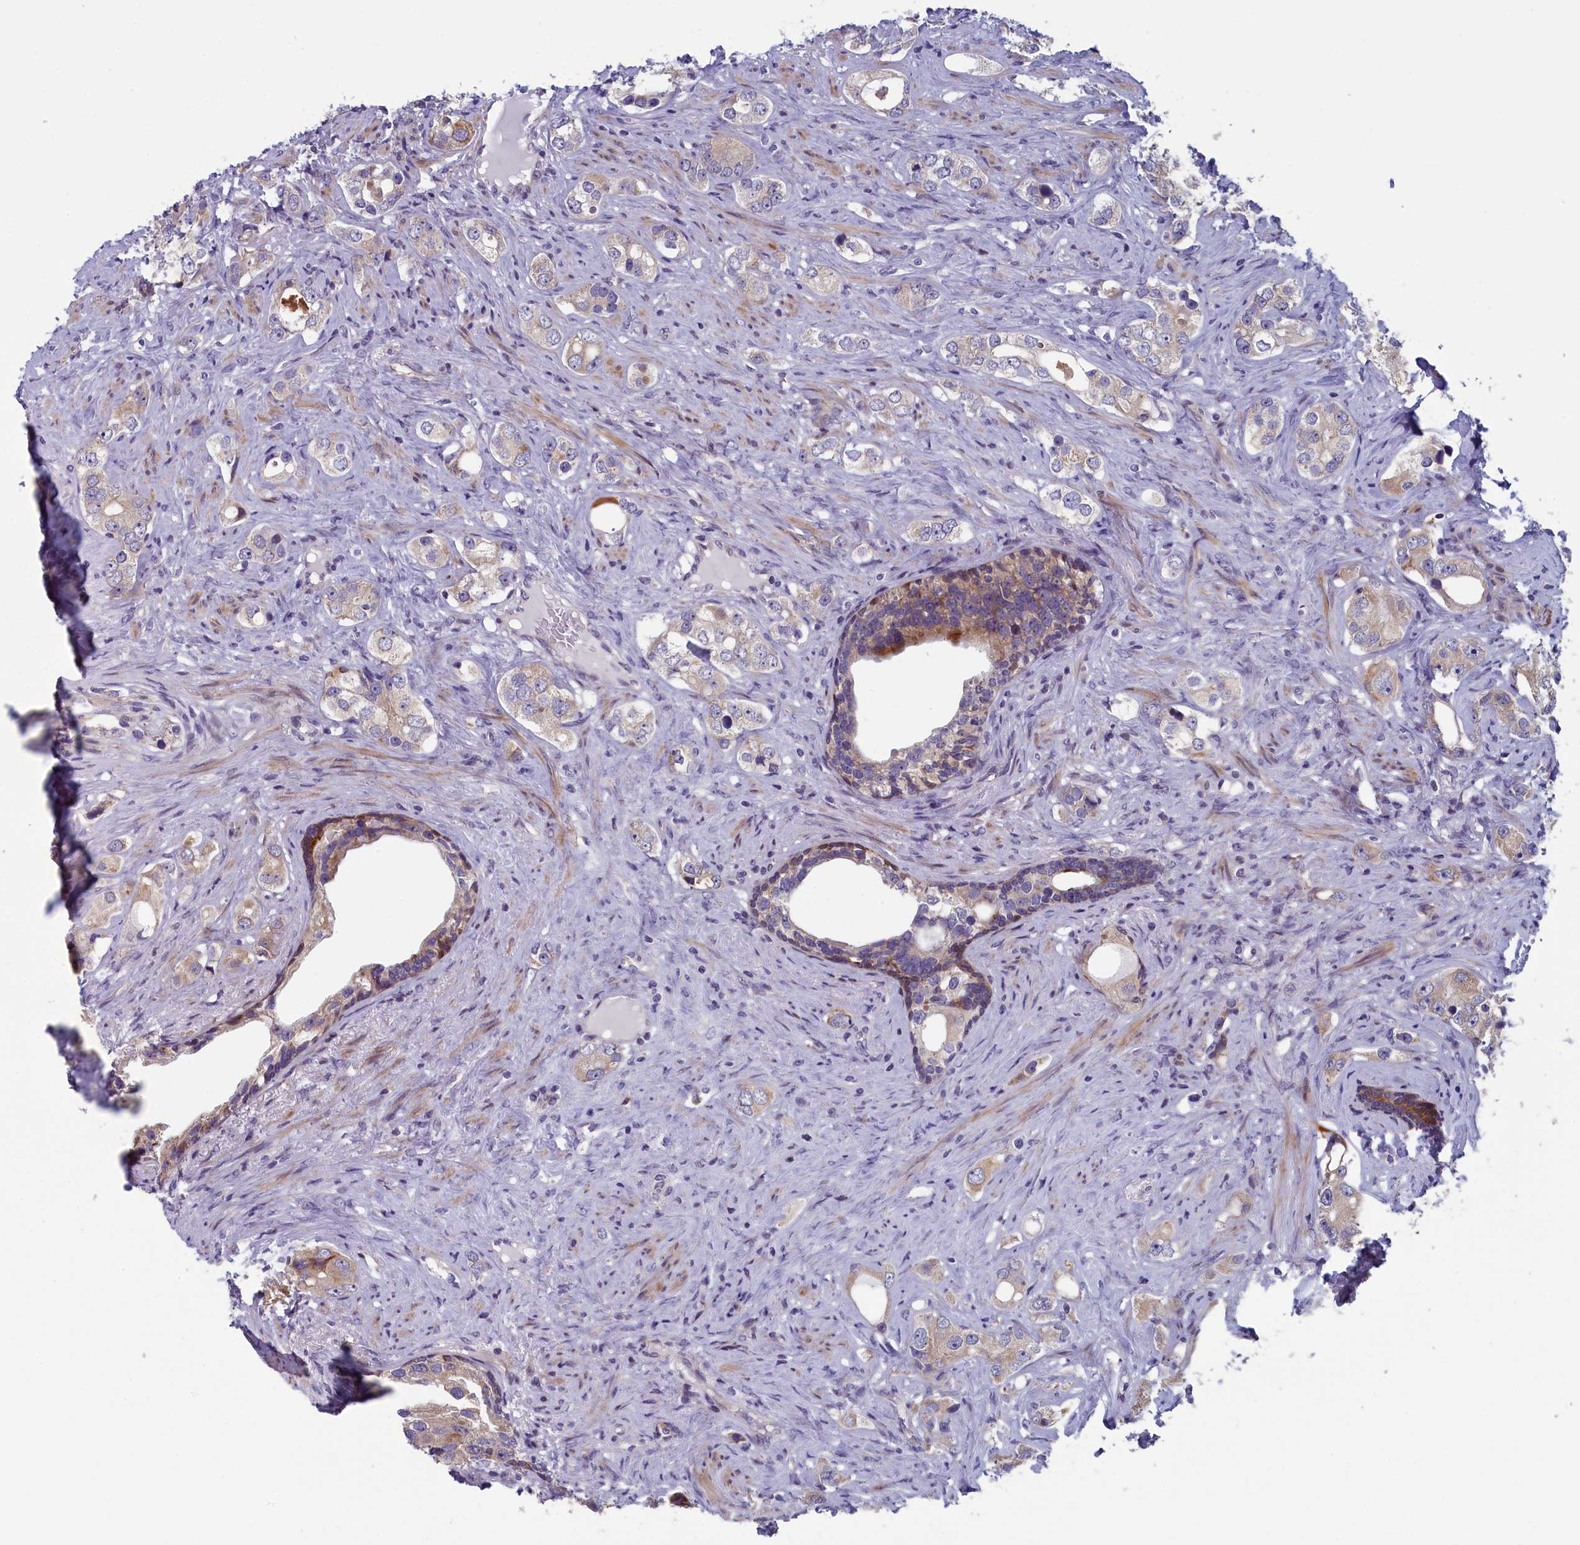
{"staining": {"intensity": "weak", "quantity": "25%-75%", "location": "cytoplasmic/membranous"}, "tissue": "prostate cancer", "cell_type": "Tumor cells", "image_type": "cancer", "snomed": [{"axis": "morphology", "description": "Adenocarcinoma, High grade"}, {"axis": "topography", "description": "Prostate"}], "caption": "DAB immunohistochemical staining of prostate cancer demonstrates weak cytoplasmic/membranous protein expression in about 25%-75% of tumor cells.", "gene": "ANKRD39", "patient": {"sex": "male", "age": 63}}